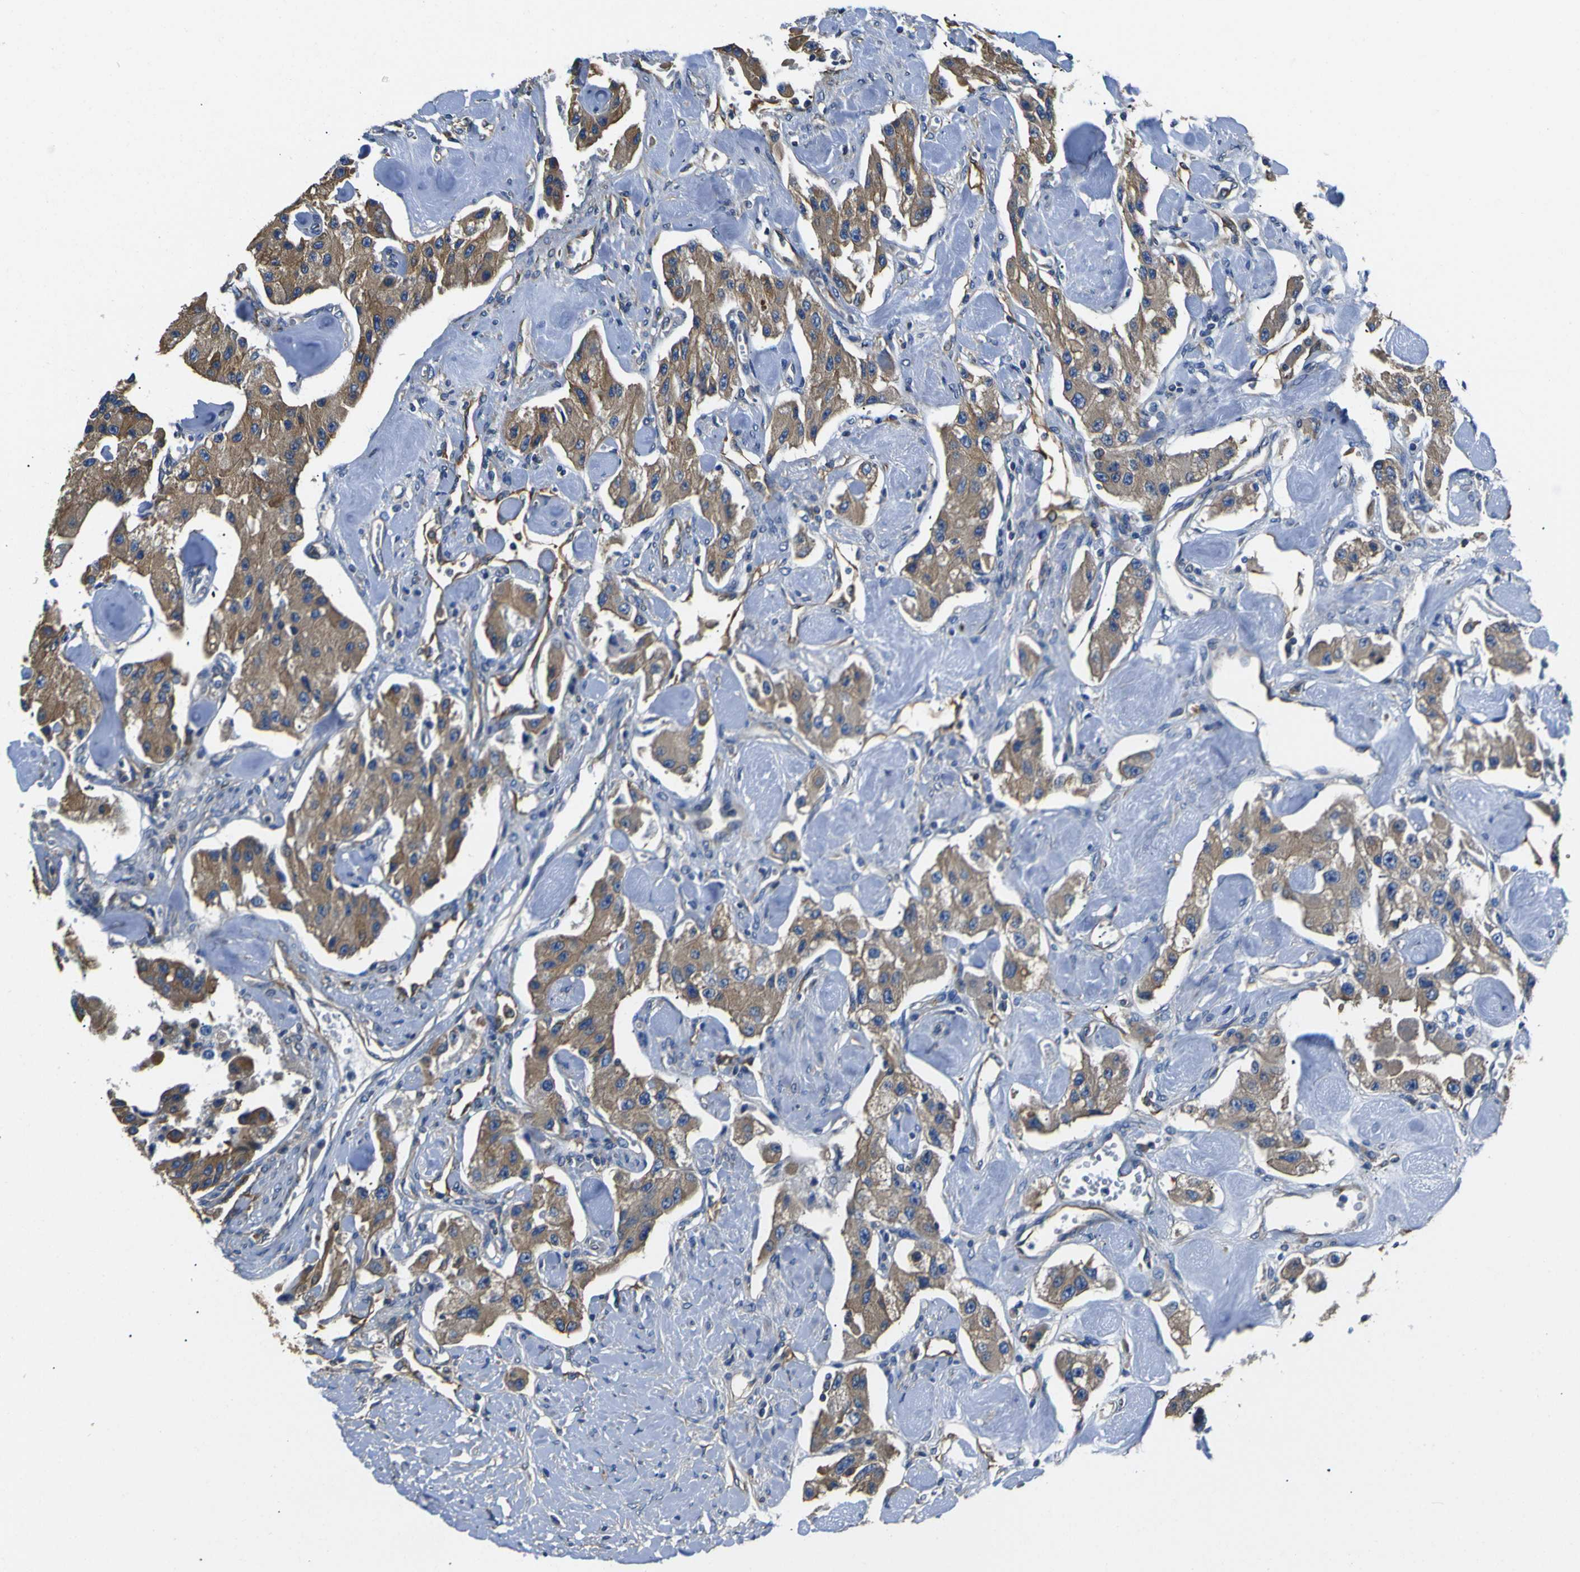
{"staining": {"intensity": "moderate", "quantity": ">75%", "location": "cytoplasmic/membranous"}, "tissue": "carcinoid", "cell_type": "Tumor cells", "image_type": "cancer", "snomed": [{"axis": "morphology", "description": "Carcinoid, malignant, NOS"}, {"axis": "topography", "description": "Pancreas"}], "caption": "This is an image of IHC staining of carcinoid (malignant), which shows moderate positivity in the cytoplasmic/membranous of tumor cells.", "gene": "TUBB", "patient": {"sex": "male", "age": 41}}